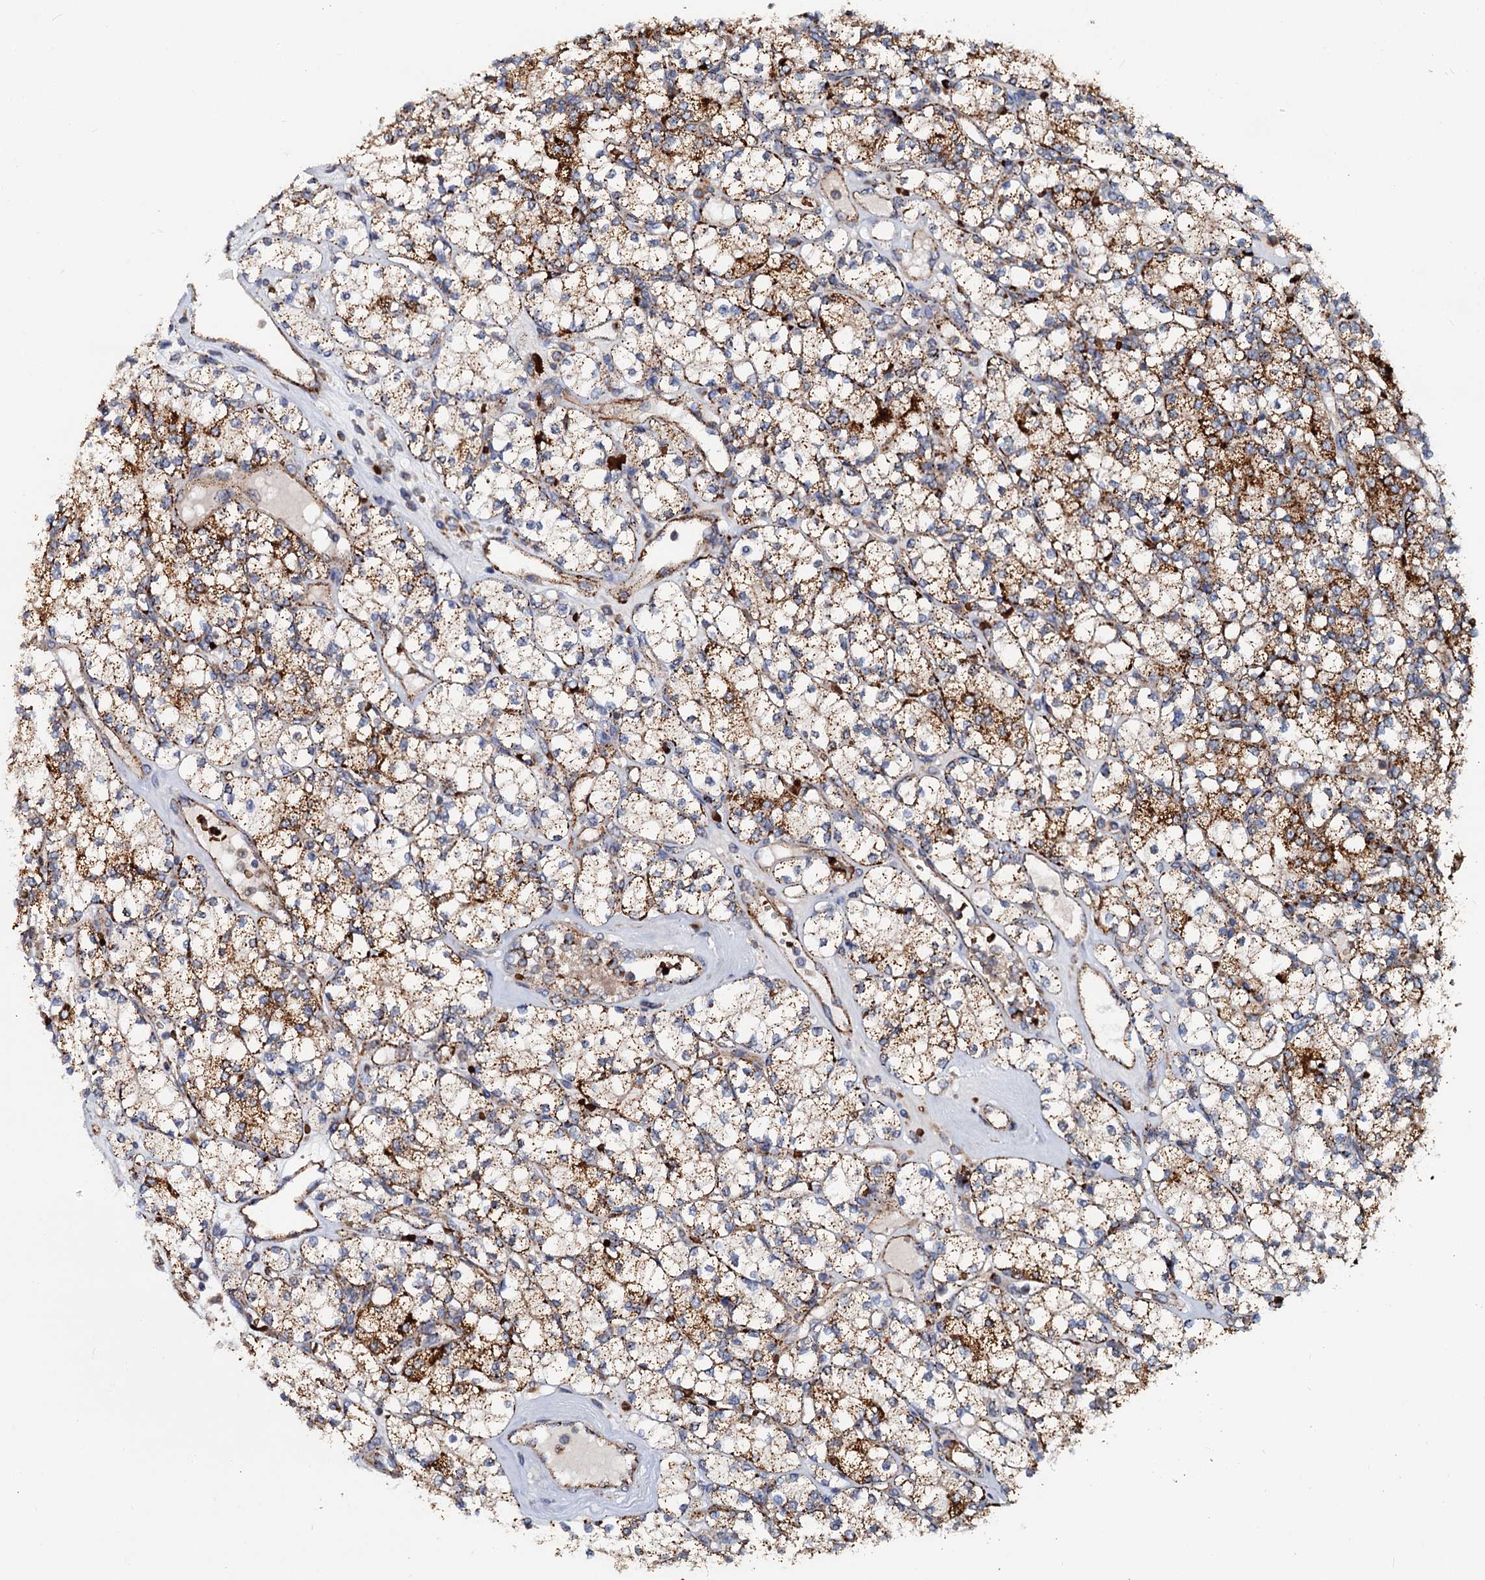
{"staining": {"intensity": "strong", "quantity": "25%-75%", "location": "cytoplasmic/membranous"}, "tissue": "renal cancer", "cell_type": "Tumor cells", "image_type": "cancer", "snomed": [{"axis": "morphology", "description": "Adenocarcinoma, NOS"}, {"axis": "topography", "description": "Kidney"}], "caption": "This is a photomicrograph of immunohistochemistry staining of renal adenocarcinoma, which shows strong expression in the cytoplasmic/membranous of tumor cells.", "gene": "GBA1", "patient": {"sex": "male", "age": 77}}